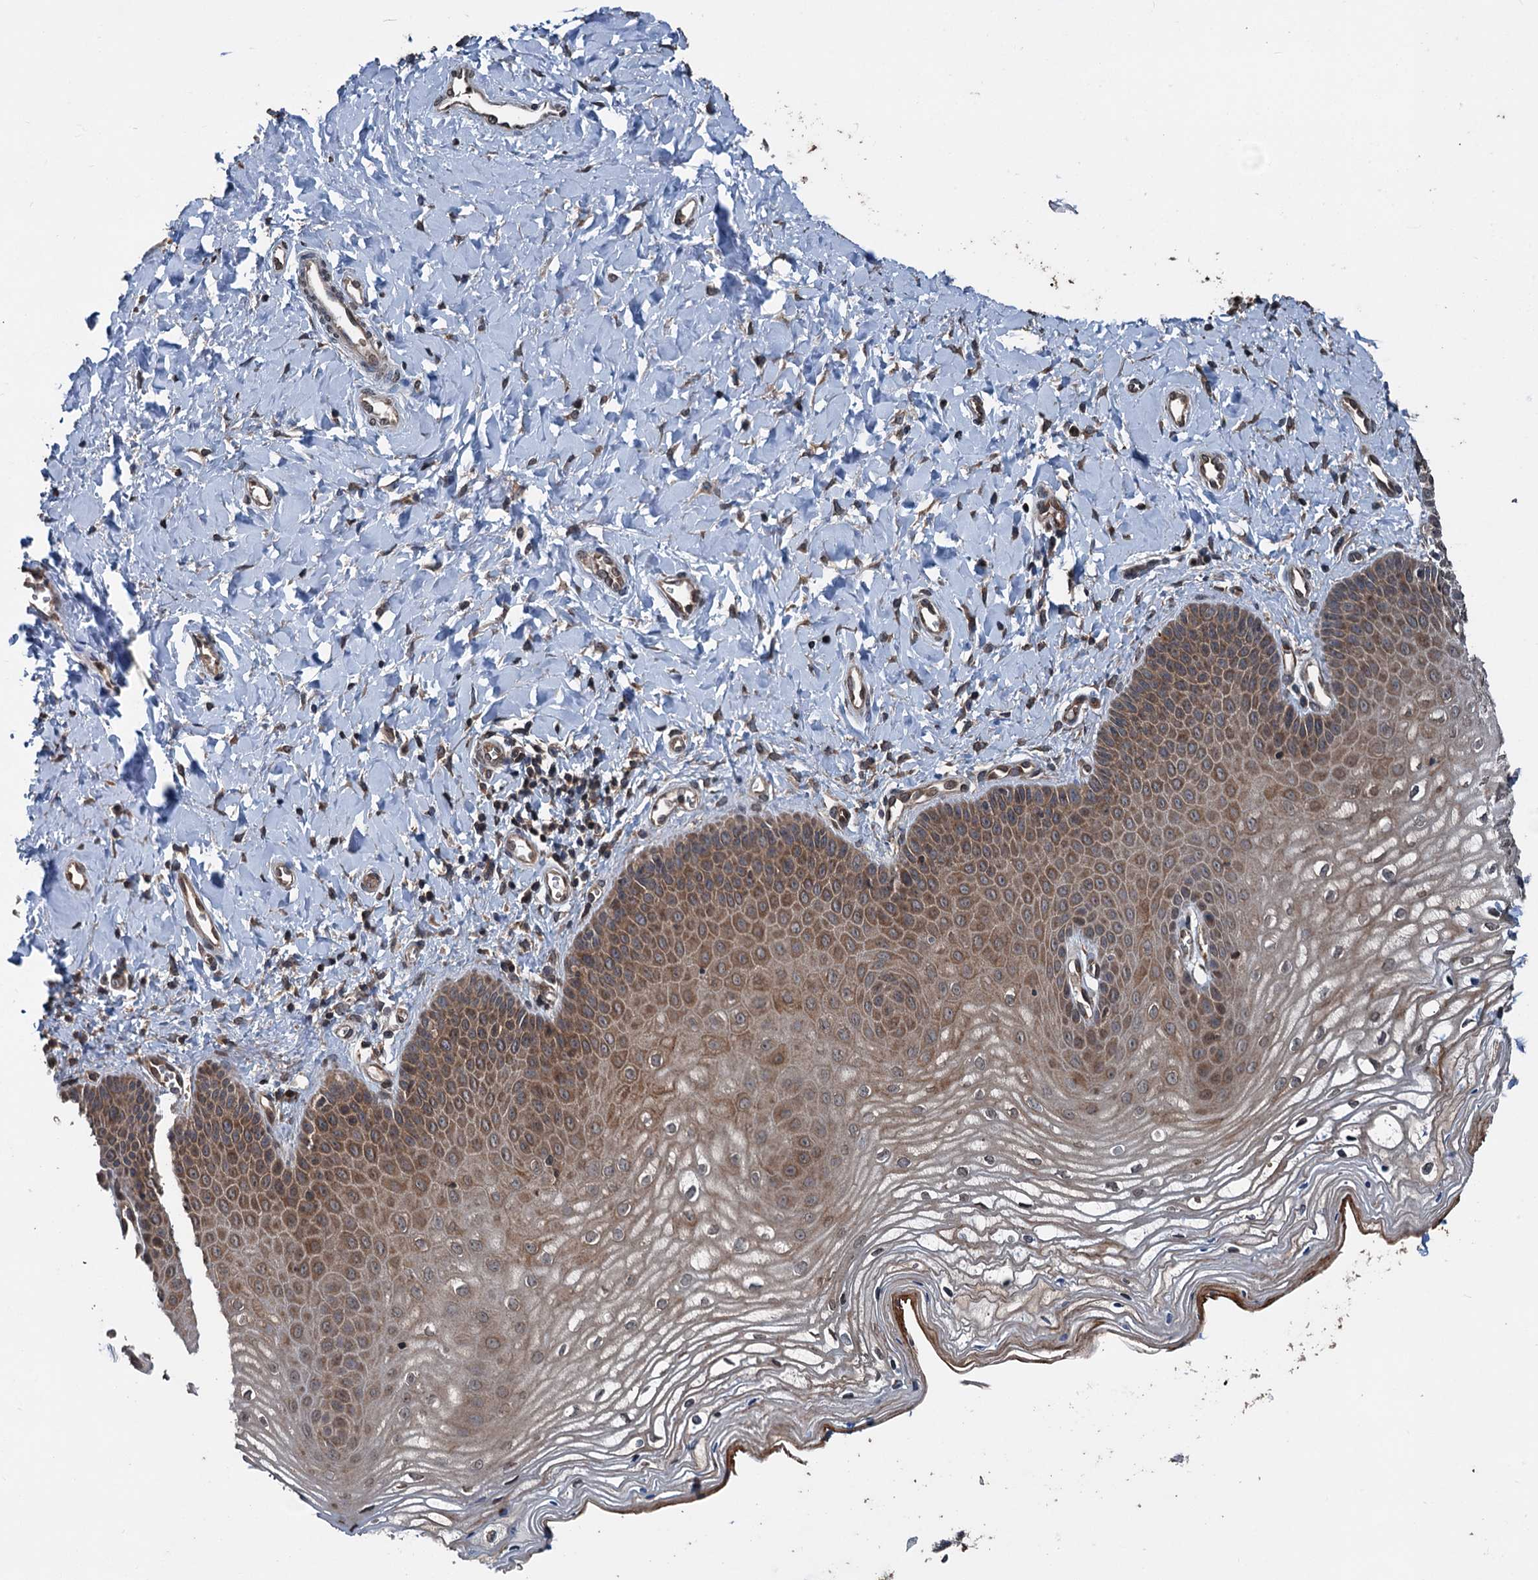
{"staining": {"intensity": "moderate", "quantity": ">75%", "location": "cytoplasmic/membranous"}, "tissue": "vagina", "cell_type": "Squamous epithelial cells", "image_type": "normal", "snomed": [{"axis": "morphology", "description": "Normal tissue, NOS"}, {"axis": "topography", "description": "Vagina"}, {"axis": "topography", "description": "Cervix"}], "caption": "This image displays unremarkable vagina stained with immunohistochemistry to label a protein in brown. The cytoplasmic/membranous of squamous epithelial cells show moderate positivity for the protein. Nuclei are counter-stained blue.", "gene": "N4BP2L2", "patient": {"sex": "female", "age": 40}}